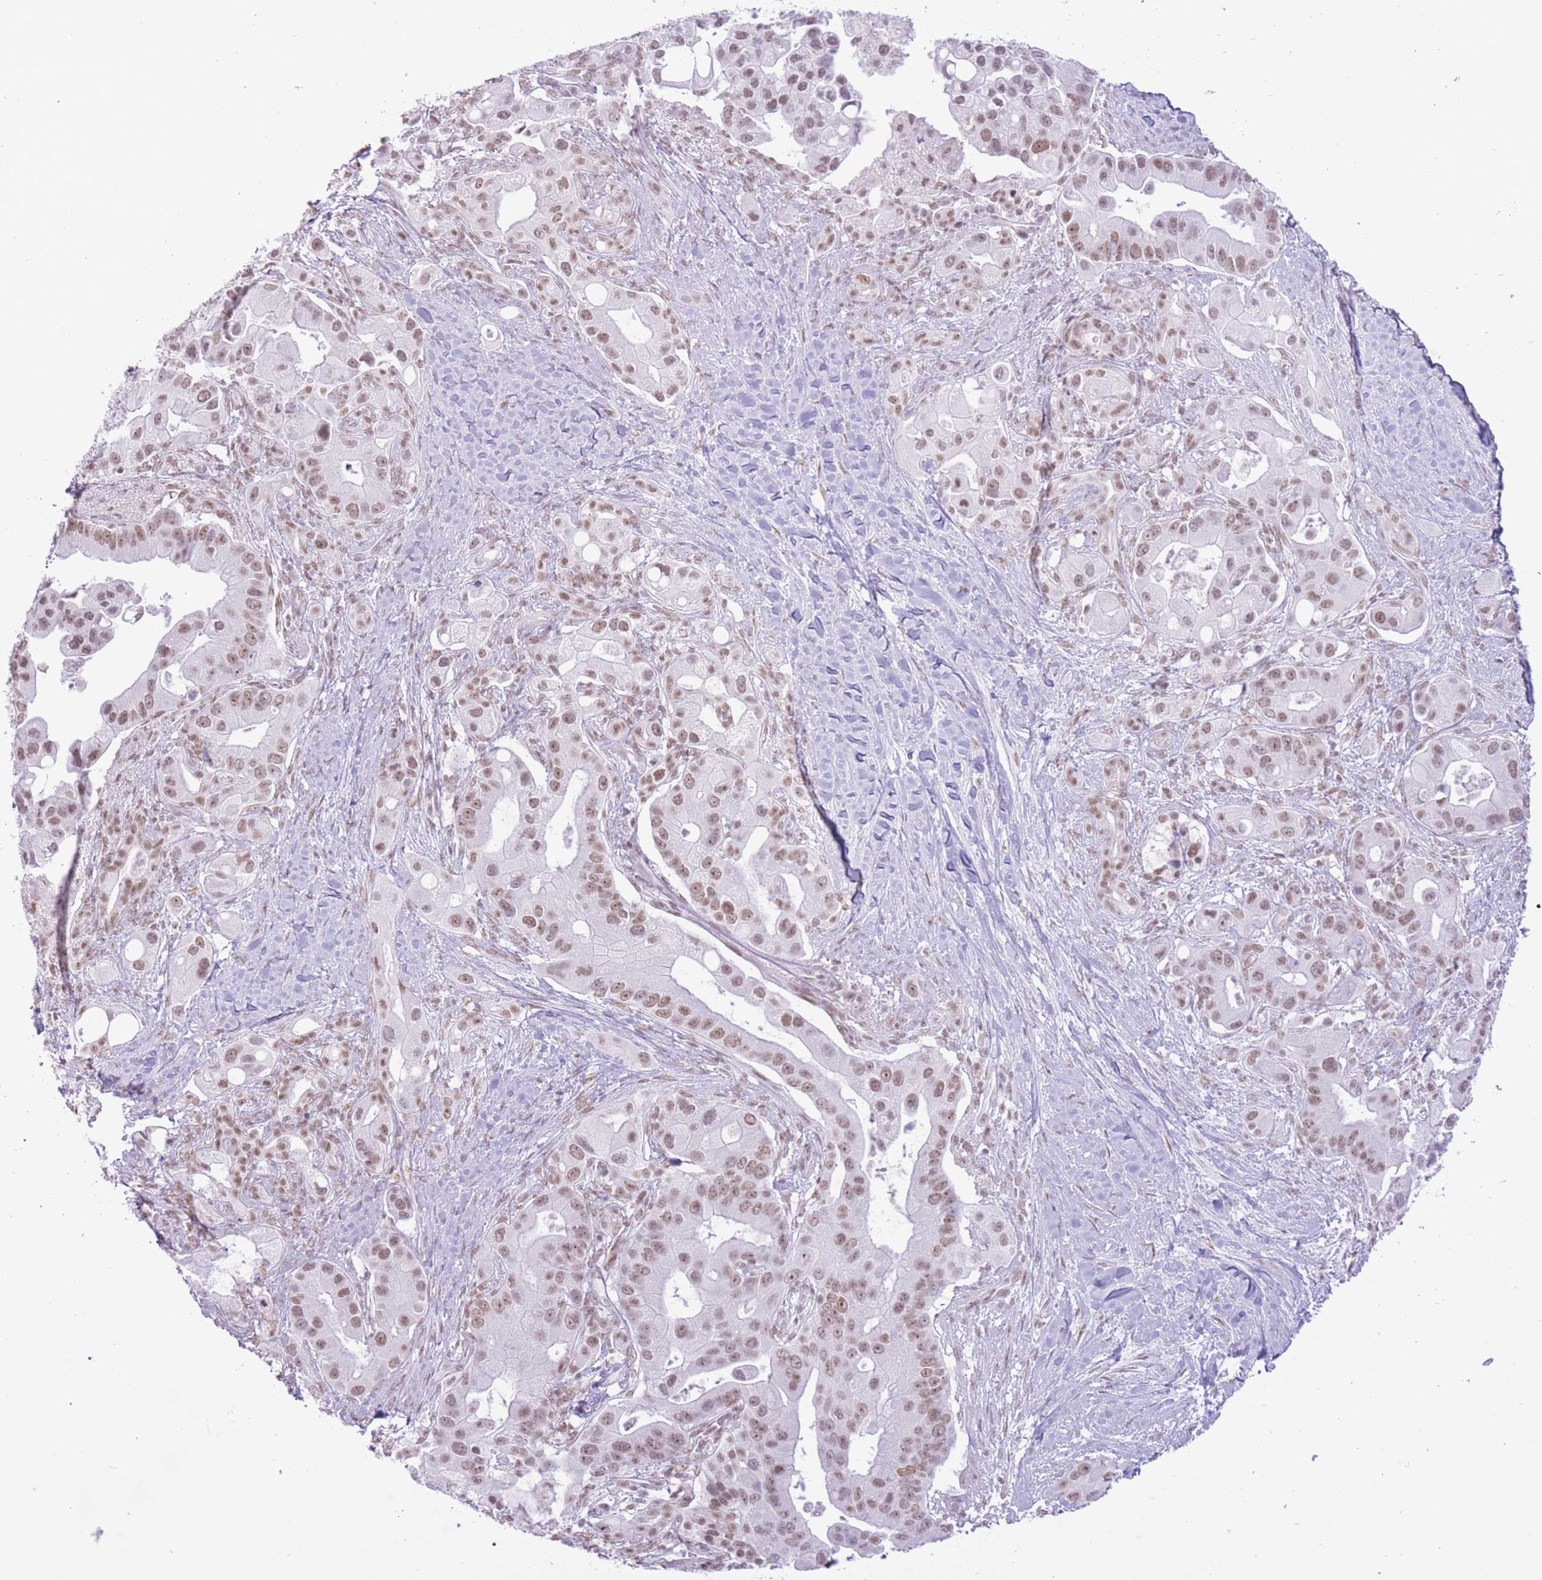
{"staining": {"intensity": "moderate", "quantity": ">75%", "location": "nuclear"}, "tissue": "pancreatic cancer", "cell_type": "Tumor cells", "image_type": "cancer", "snomed": [{"axis": "morphology", "description": "Adenocarcinoma, NOS"}, {"axis": "topography", "description": "Pancreas"}], "caption": "Immunohistochemical staining of human adenocarcinoma (pancreatic) shows moderate nuclear protein staining in about >75% of tumor cells.", "gene": "ZBED5", "patient": {"sex": "male", "age": 57}}